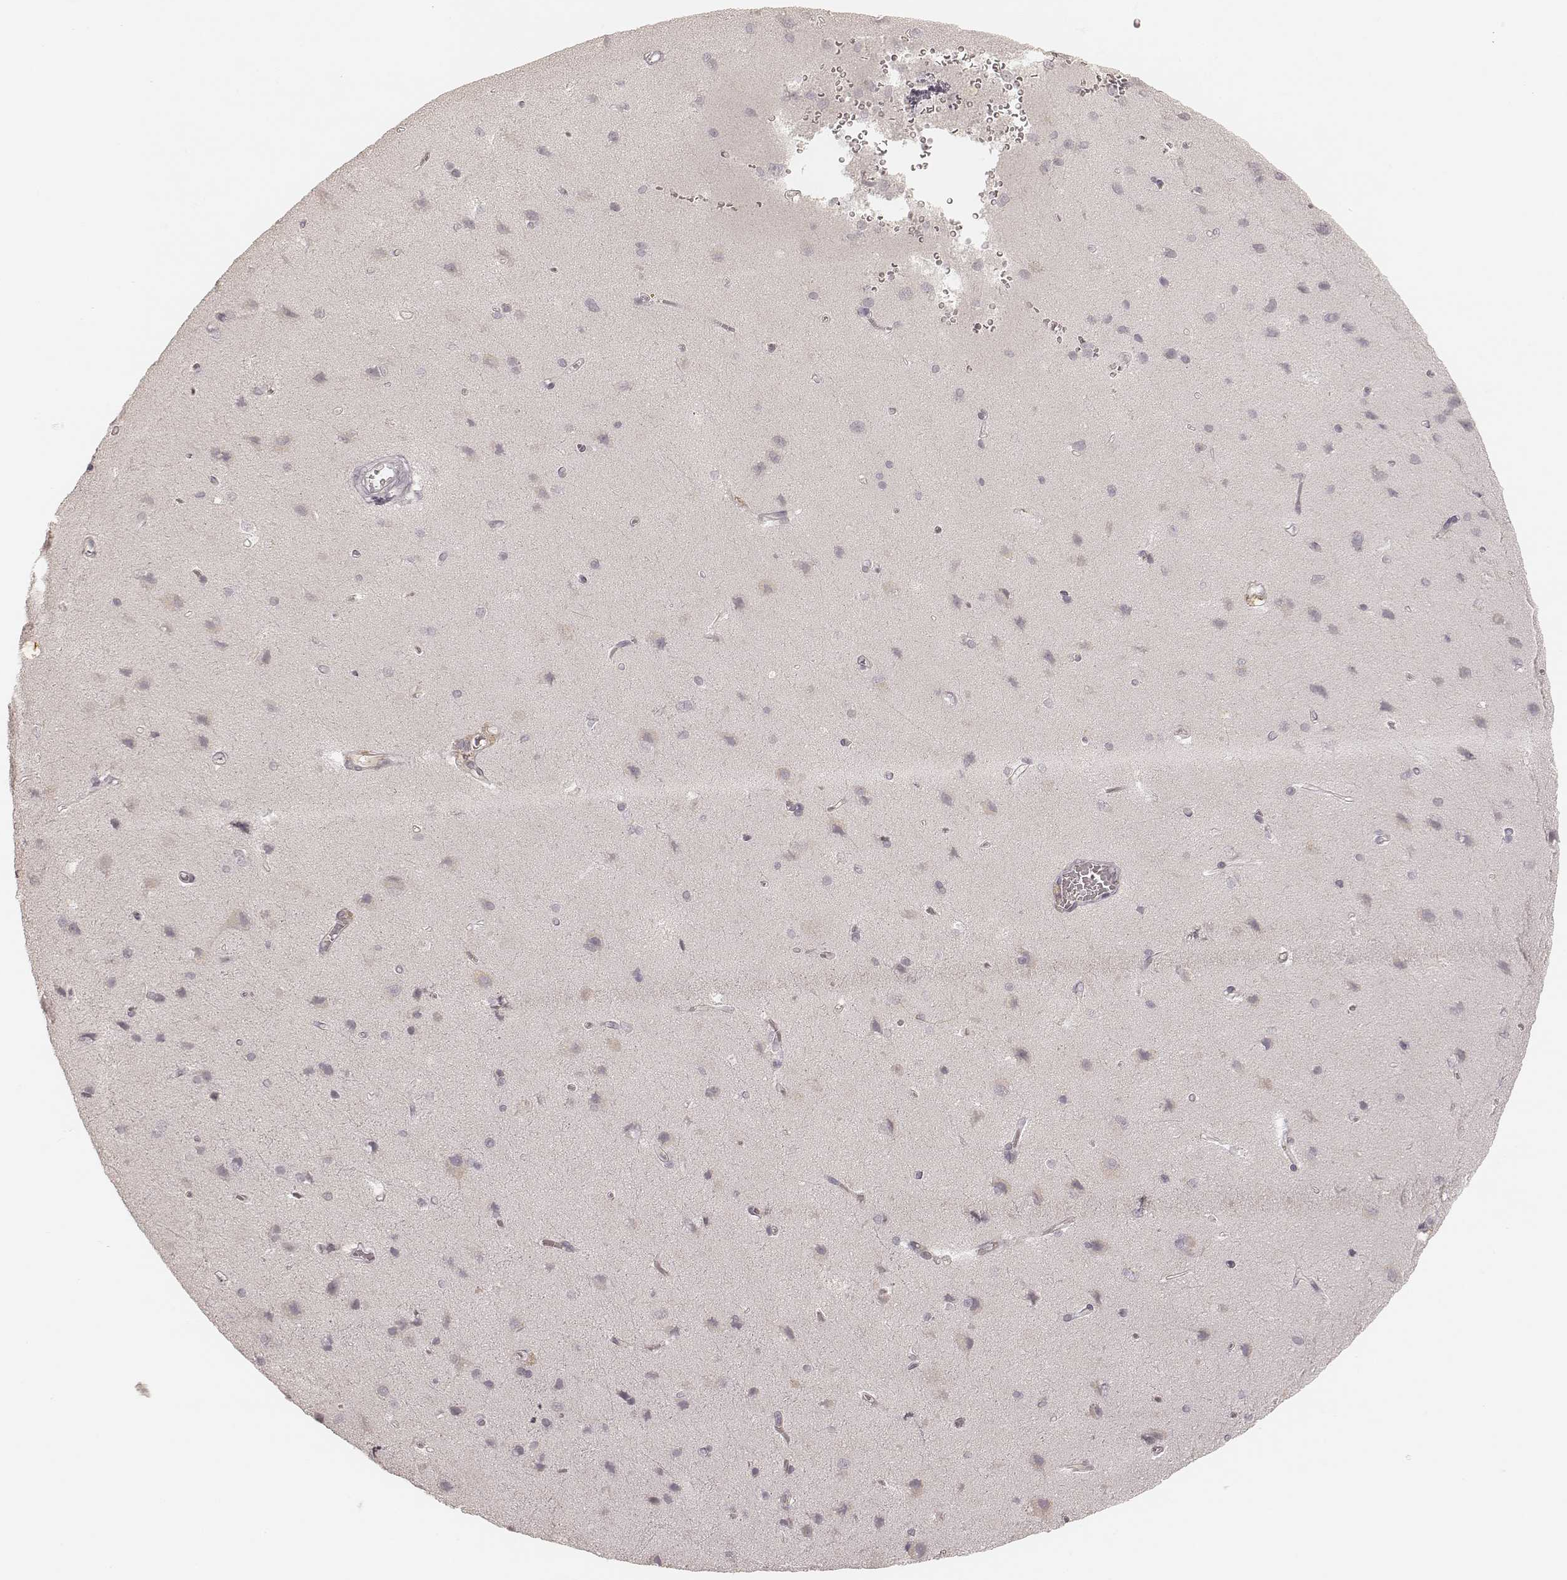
{"staining": {"intensity": "weak", "quantity": "<25%", "location": "cytoplasmic/membranous"}, "tissue": "cerebral cortex", "cell_type": "Endothelial cells", "image_type": "normal", "snomed": [{"axis": "morphology", "description": "Normal tissue, NOS"}, {"axis": "topography", "description": "Cerebral cortex"}], "caption": "The image reveals no staining of endothelial cells in benign cerebral cortex.", "gene": "GORASP2", "patient": {"sex": "male", "age": 37}}